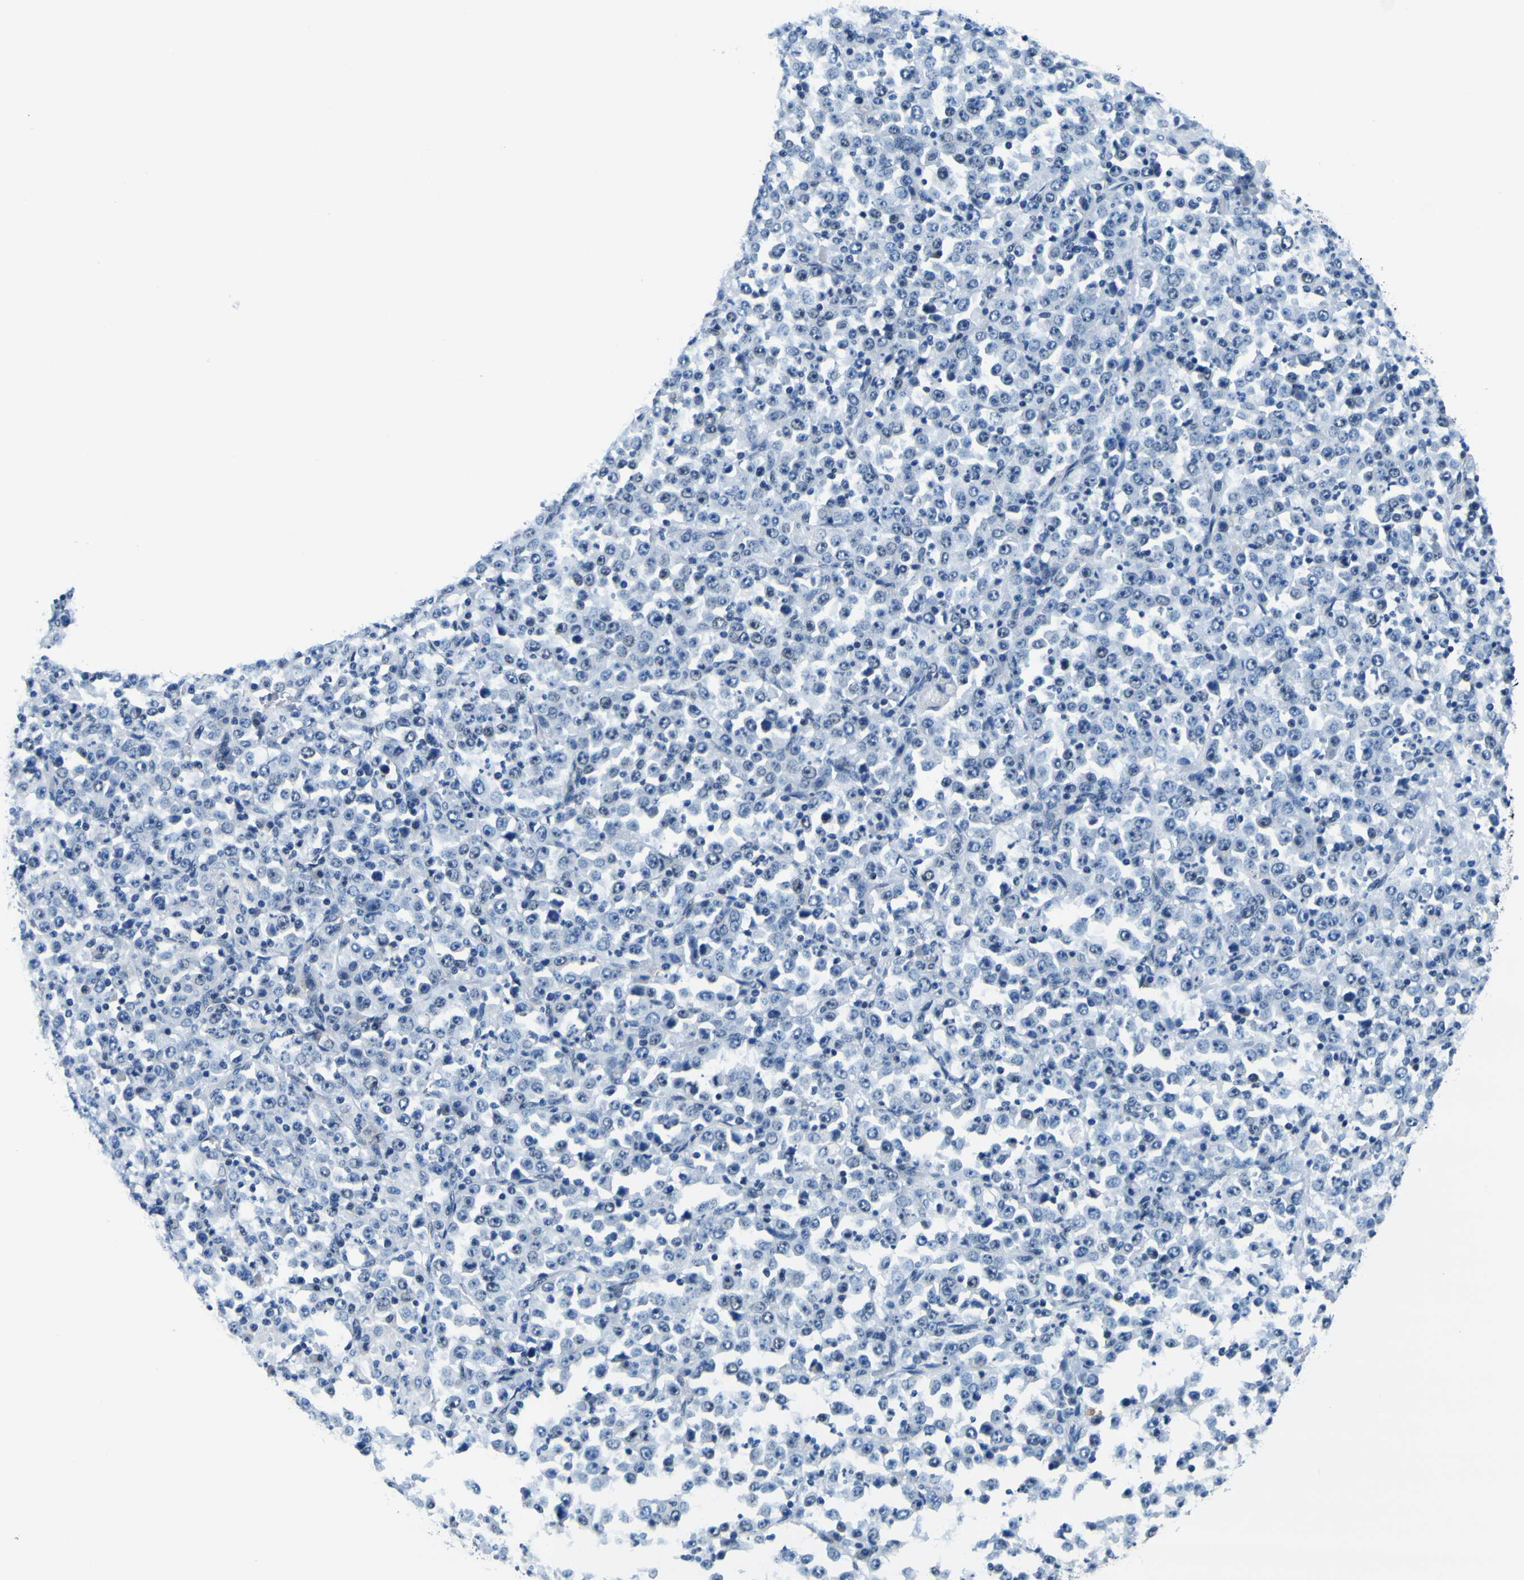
{"staining": {"intensity": "negative", "quantity": "none", "location": "none"}, "tissue": "stomach cancer", "cell_type": "Tumor cells", "image_type": "cancer", "snomed": [{"axis": "morphology", "description": "Normal tissue, NOS"}, {"axis": "morphology", "description": "Adenocarcinoma, NOS"}, {"axis": "topography", "description": "Stomach, upper"}, {"axis": "topography", "description": "Stomach"}], "caption": "This is an immunohistochemistry photomicrograph of stomach adenocarcinoma. There is no expression in tumor cells.", "gene": "SP1", "patient": {"sex": "male", "age": 59}}